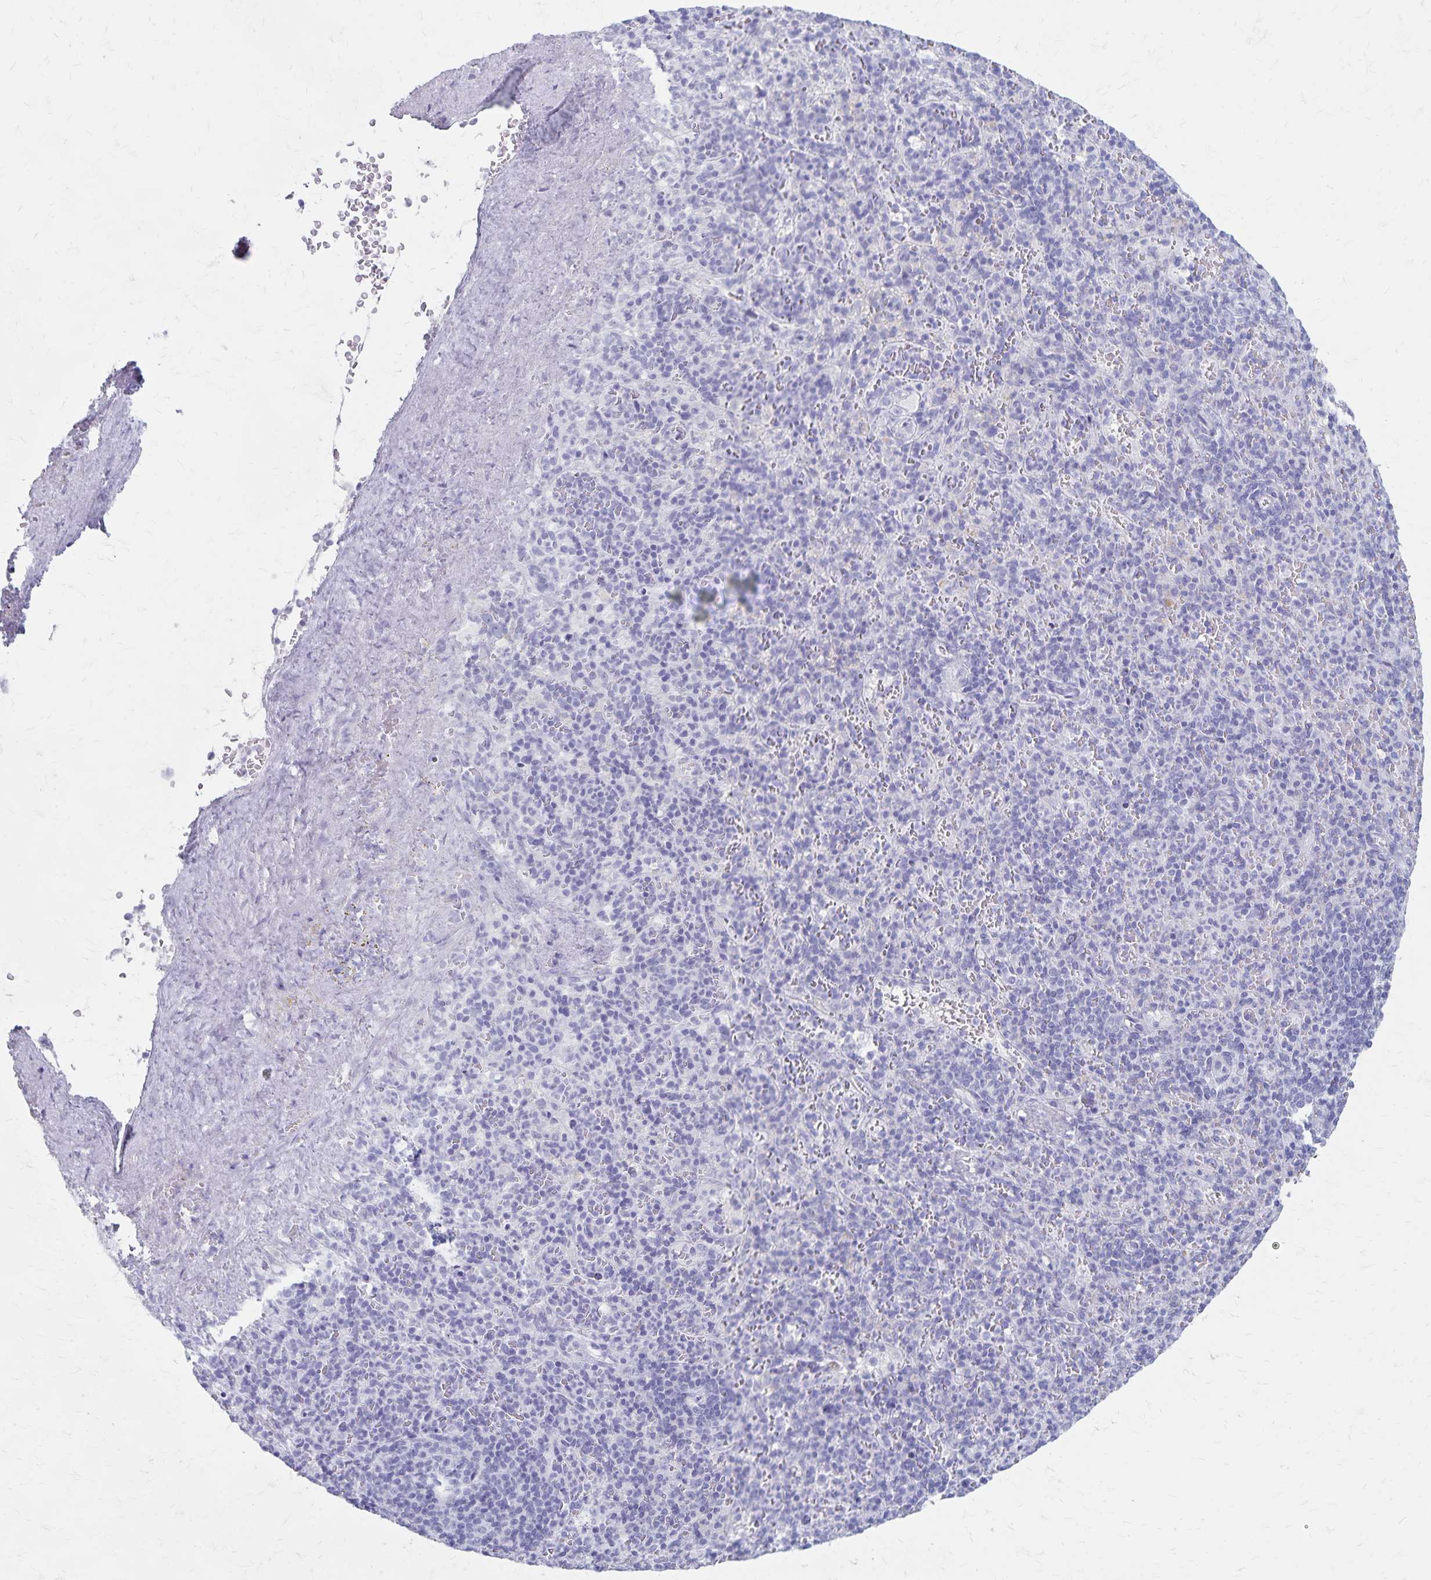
{"staining": {"intensity": "negative", "quantity": "none", "location": "none"}, "tissue": "spleen", "cell_type": "Cells in red pulp", "image_type": "normal", "snomed": [{"axis": "morphology", "description": "Normal tissue, NOS"}, {"axis": "topography", "description": "Spleen"}], "caption": "The immunohistochemistry micrograph has no significant staining in cells in red pulp of spleen.", "gene": "GPBAR1", "patient": {"sex": "female", "age": 74}}